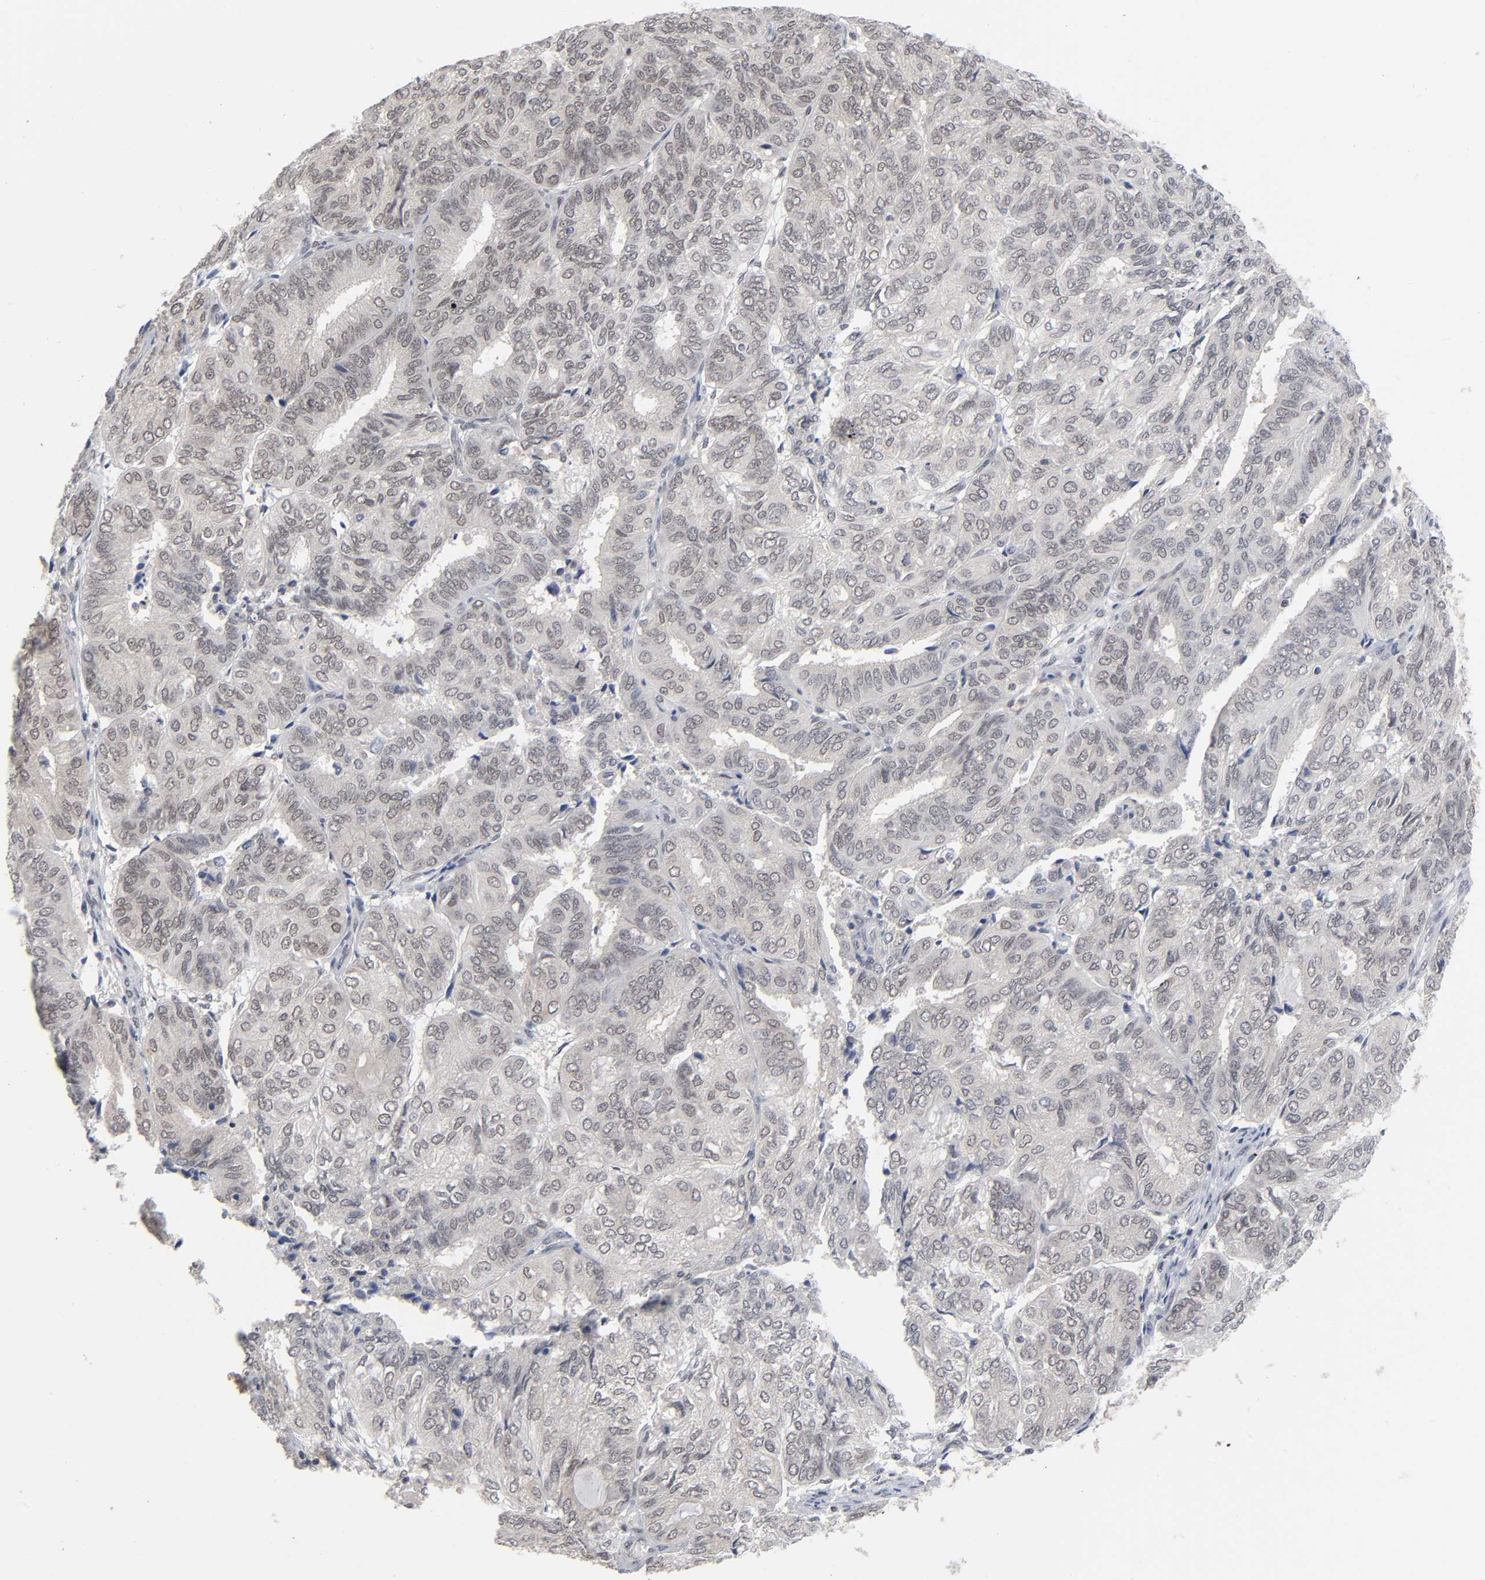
{"staining": {"intensity": "weak", "quantity": ">75%", "location": "cytoplasmic/membranous,nuclear"}, "tissue": "endometrial cancer", "cell_type": "Tumor cells", "image_type": "cancer", "snomed": [{"axis": "morphology", "description": "Adenocarcinoma, NOS"}, {"axis": "topography", "description": "Uterus"}], "caption": "There is low levels of weak cytoplasmic/membranous and nuclear expression in tumor cells of endometrial cancer (adenocarcinoma), as demonstrated by immunohistochemical staining (brown color).", "gene": "ZNF384", "patient": {"sex": "female", "age": 60}}